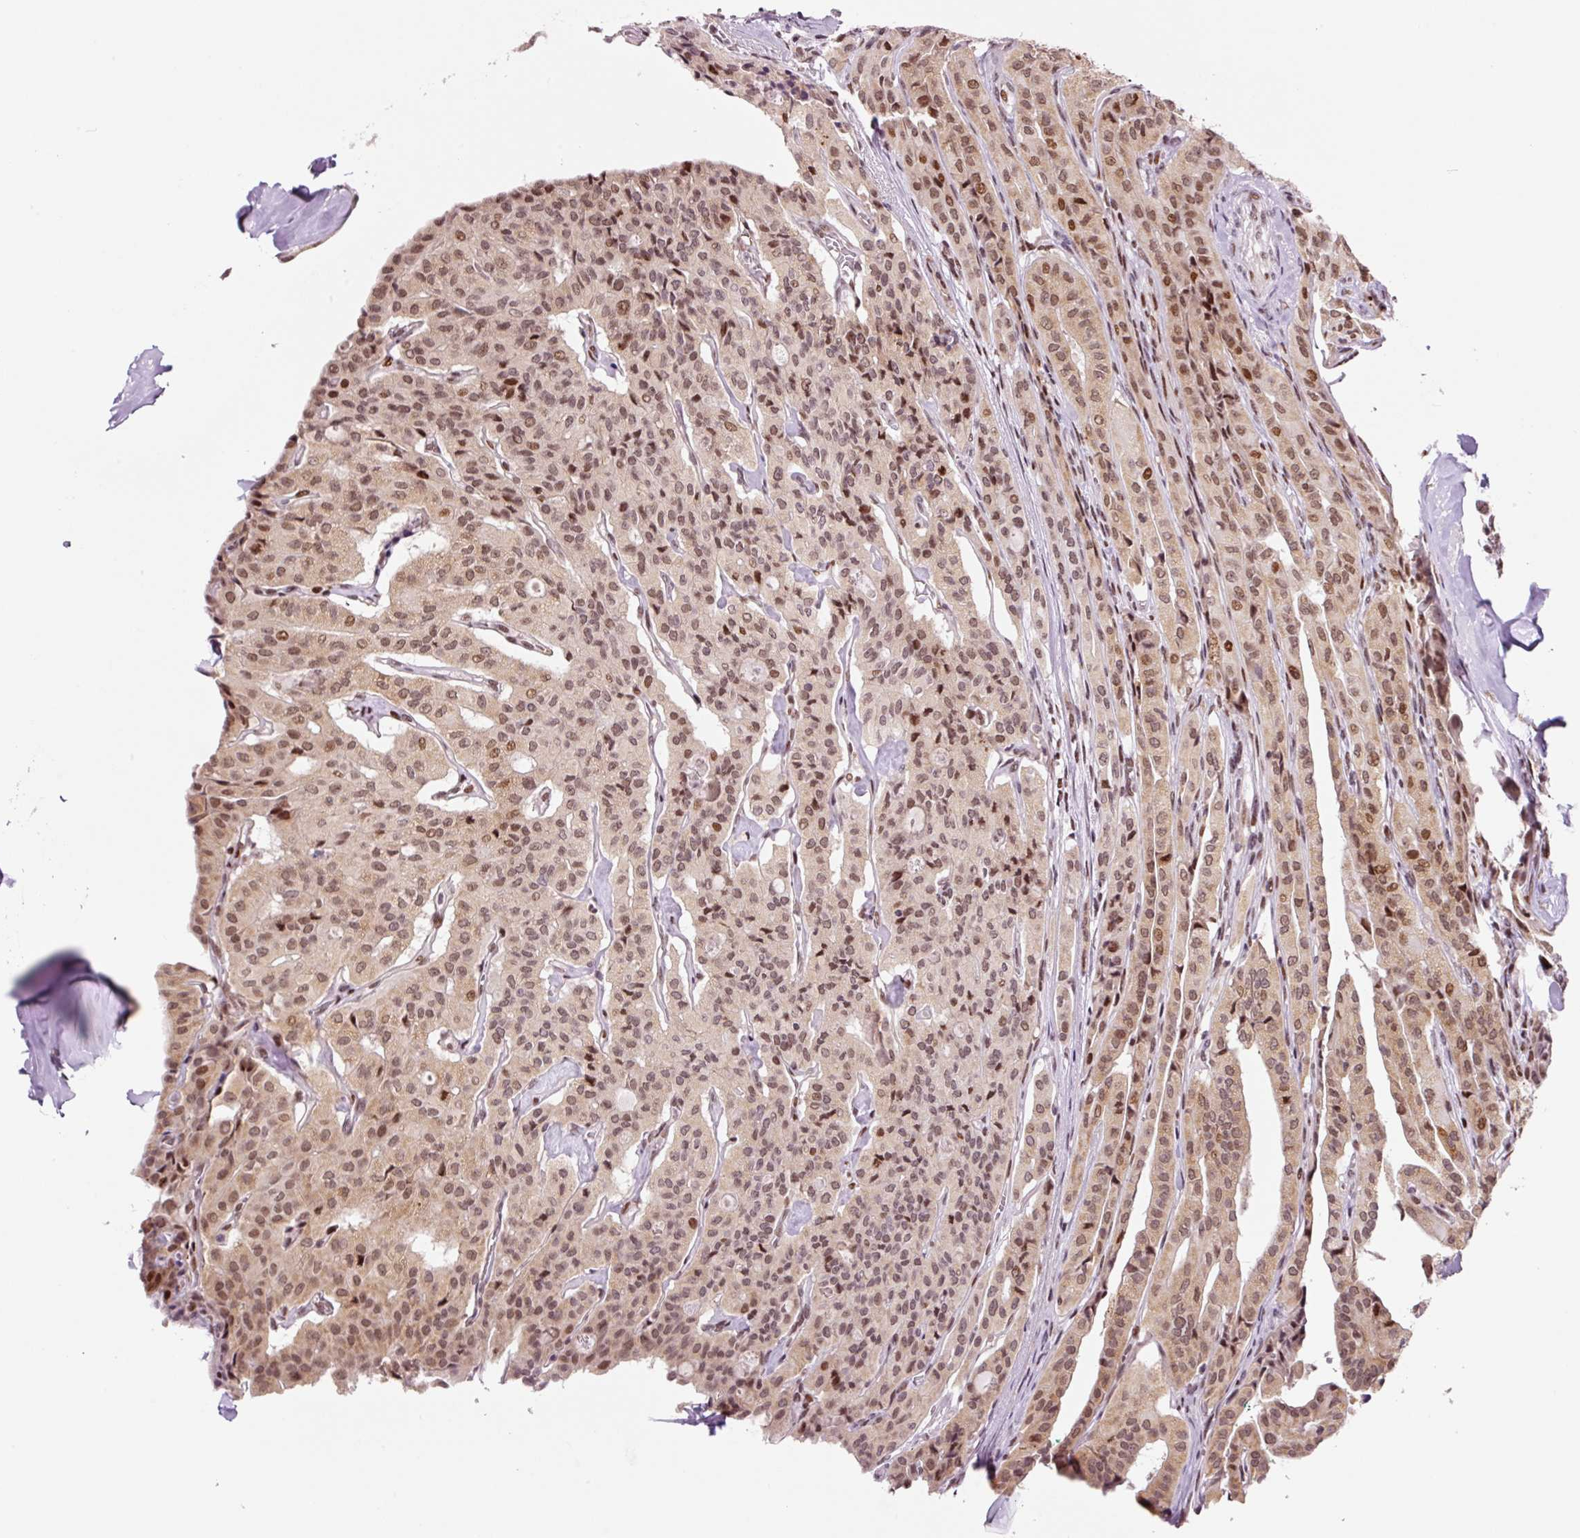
{"staining": {"intensity": "moderate", "quantity": ">75%", "location": "nuclear"}, "tissue": "thyroid cancer", "cell_type": "Tumor cells", "image_type": "cancer", "snomed": [{"axis": "morphology", "description": "Papillary adenocarcinoma, NOS"}, {"axis": "topography", "description": "Thyroid gland"}], "caption": "This is a photomicrograph of immunohistochemistry staining of thyroid cancer (papillary adenocarcinoma), which shows moderate positivity in the nuclear of tumor cells.", "gene": "CCNL2", "patient": {"sex": "female", "age": 59}}